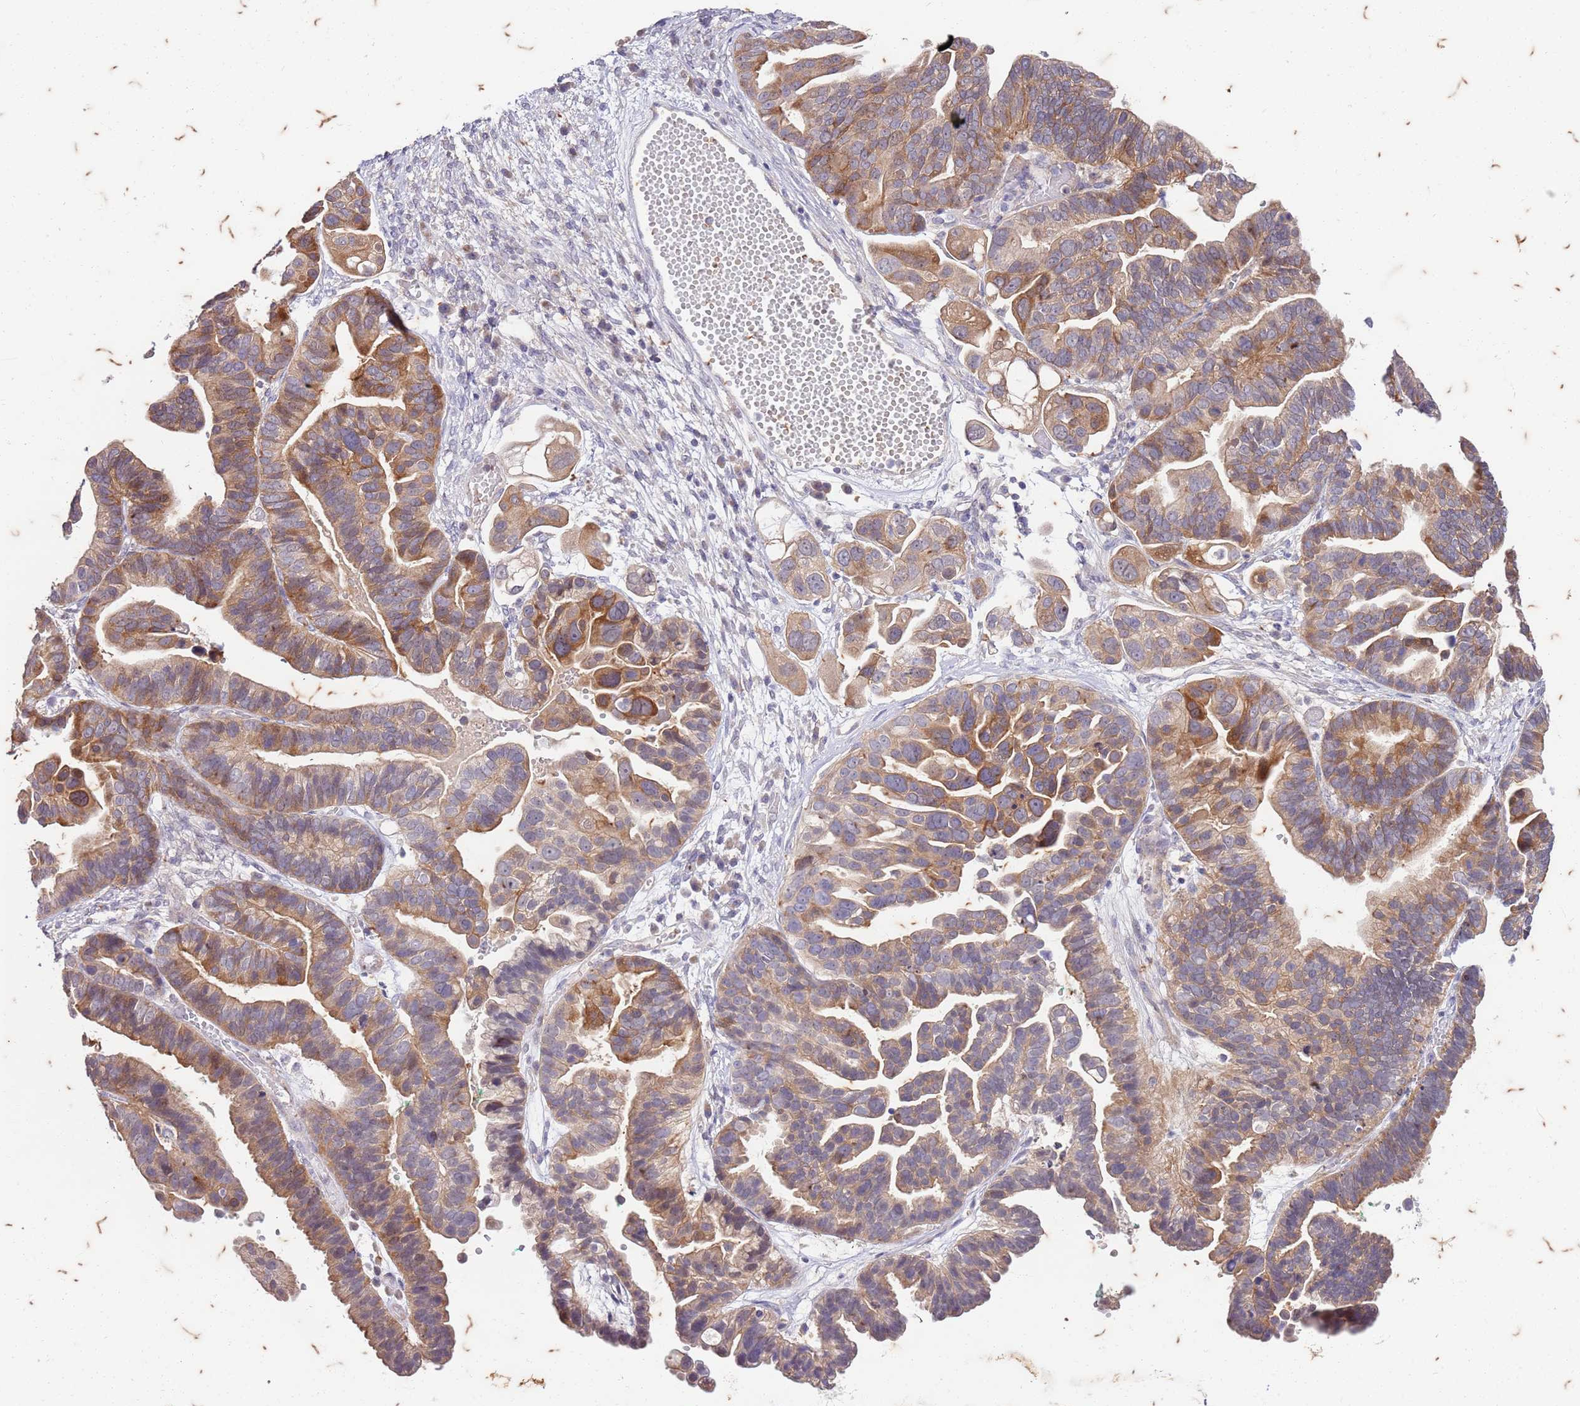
{"staining": {"intensity": "moderate", "quantity": "25%-75%", "location": "cytoplasmic/membranous"}, "tissue": "ovarian cancer", "cell_type": "Tumor cells", "image_type": "cancer", "snomed": [{"axis": "morphology", "description": "Cystadenocarcinoma, serous, NOS"}, {"axis": "topography", "description": "Ovary"}], "caption": "IHC (DAB) staining of human serous cystadenocarcinoma (ovarian) reveals moderate cytoplasmic/membranous protein staining in about 25%-75% of tumor cells. (DAB (3,3'-diaminobenzidine) IHC, brown staining for protein, blue staining for nuclei).", "gene": "RAPGEF3", "patient": {"sex": "female", "age": 56}}